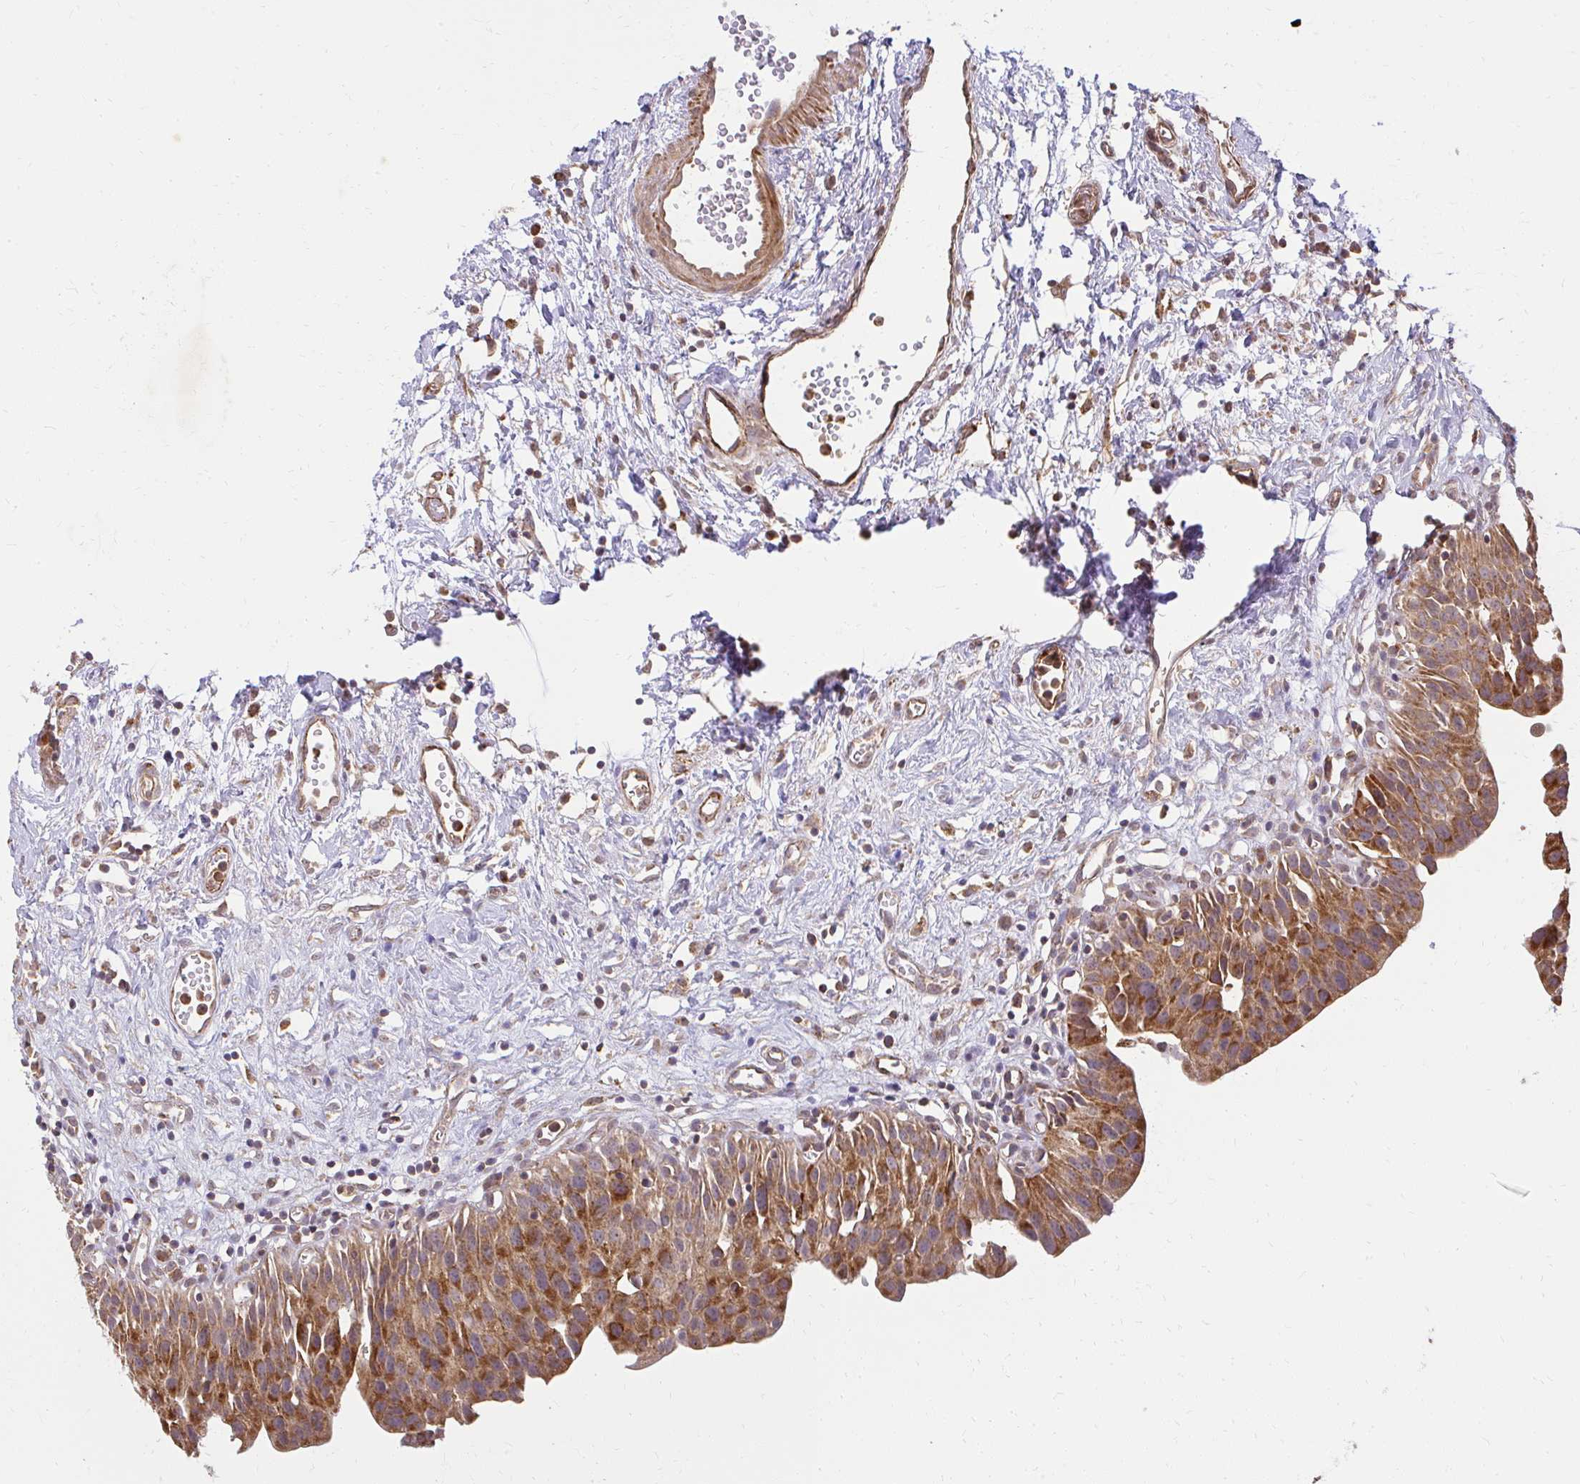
{"staining": {"intensity": "moderate", "quantity": ">75%", "location": "cytoplasmic/membranous"}, "tissue": "urinary bladder", "cell_type": "Urothelial cells", "image_type": "normal", "snomed": [{"axis": "morphology", "description": "Normal tissue, NOS"}, {"axis": "topography", "description": "Urinary bladder"}], "caption": "A micrograph of urinary bladder stained for a protein displays moderate cytoplasmic/membranous brown staining in urothelial cells.", "gene": "GNS", "patient": {"sex": "male", "age": 51}}